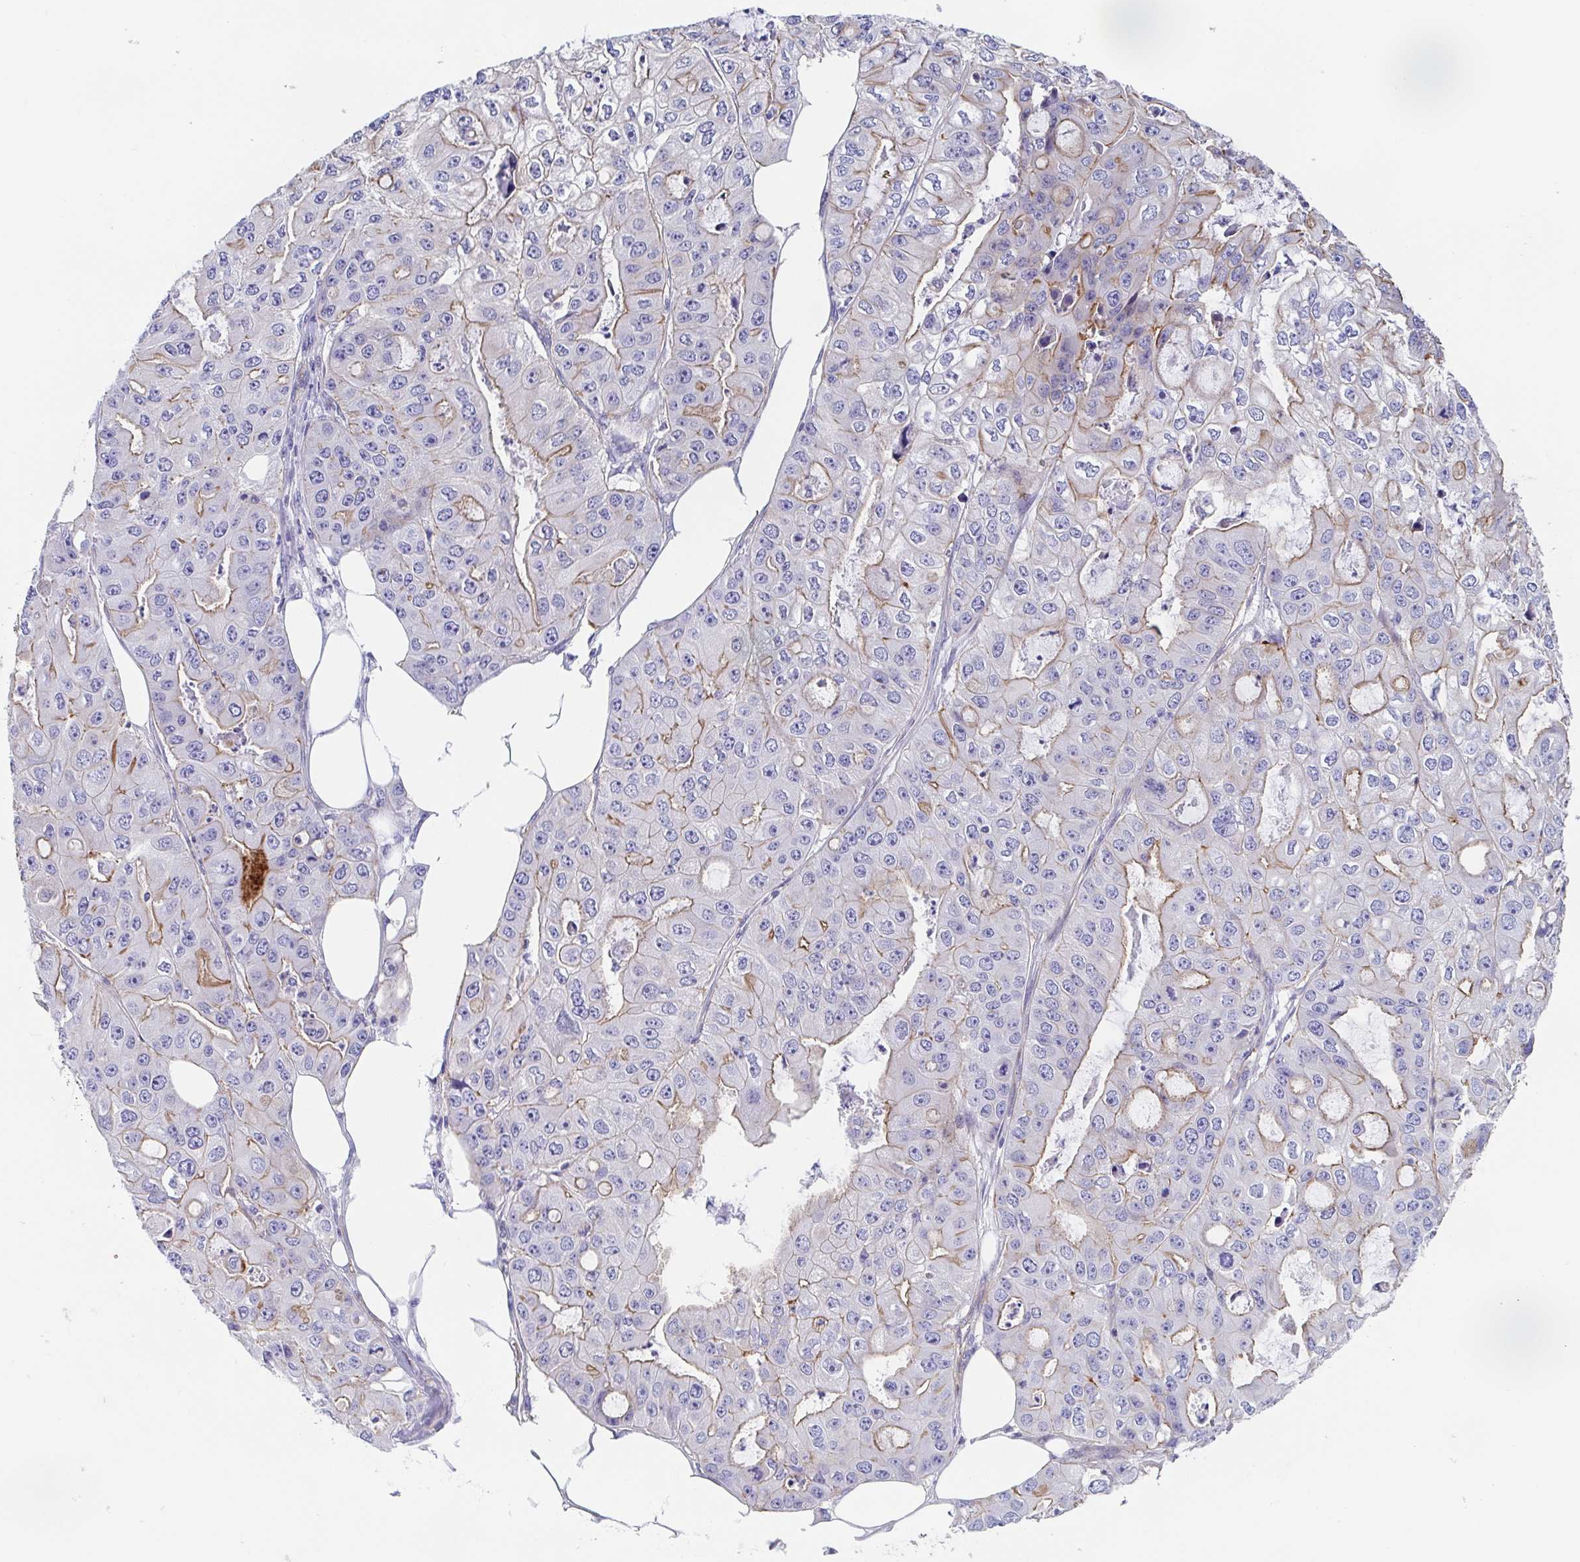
{"staining": {"intensity": "weak", "quantity": "25%-75%", "location": "cytoplasmic/membranous"}, "tissue": "ovarian cancer", "cell_type": "Tumor cells", "image_type": "cancer", "snomed": [{"axis": "morphology", "description": "Cystadenocarcinoma, serous, NOS"}, {"axis": "topography", "description": "Ovary"}], "caption": "The photomicrograph reveals staining of serous cystadenocarcinoma (ovarian), revealing weak cytoplasmic/membranous protein staining (brown color) within tumor cells. The protein is stained brown, and the nuclei are stained in blue (DAB (3,3'-diaminobenzidine) IHC with brightfield microscopy, high magnification).", "gene": "TRAM2", "patient": {"sex": "female", "age": 56}}